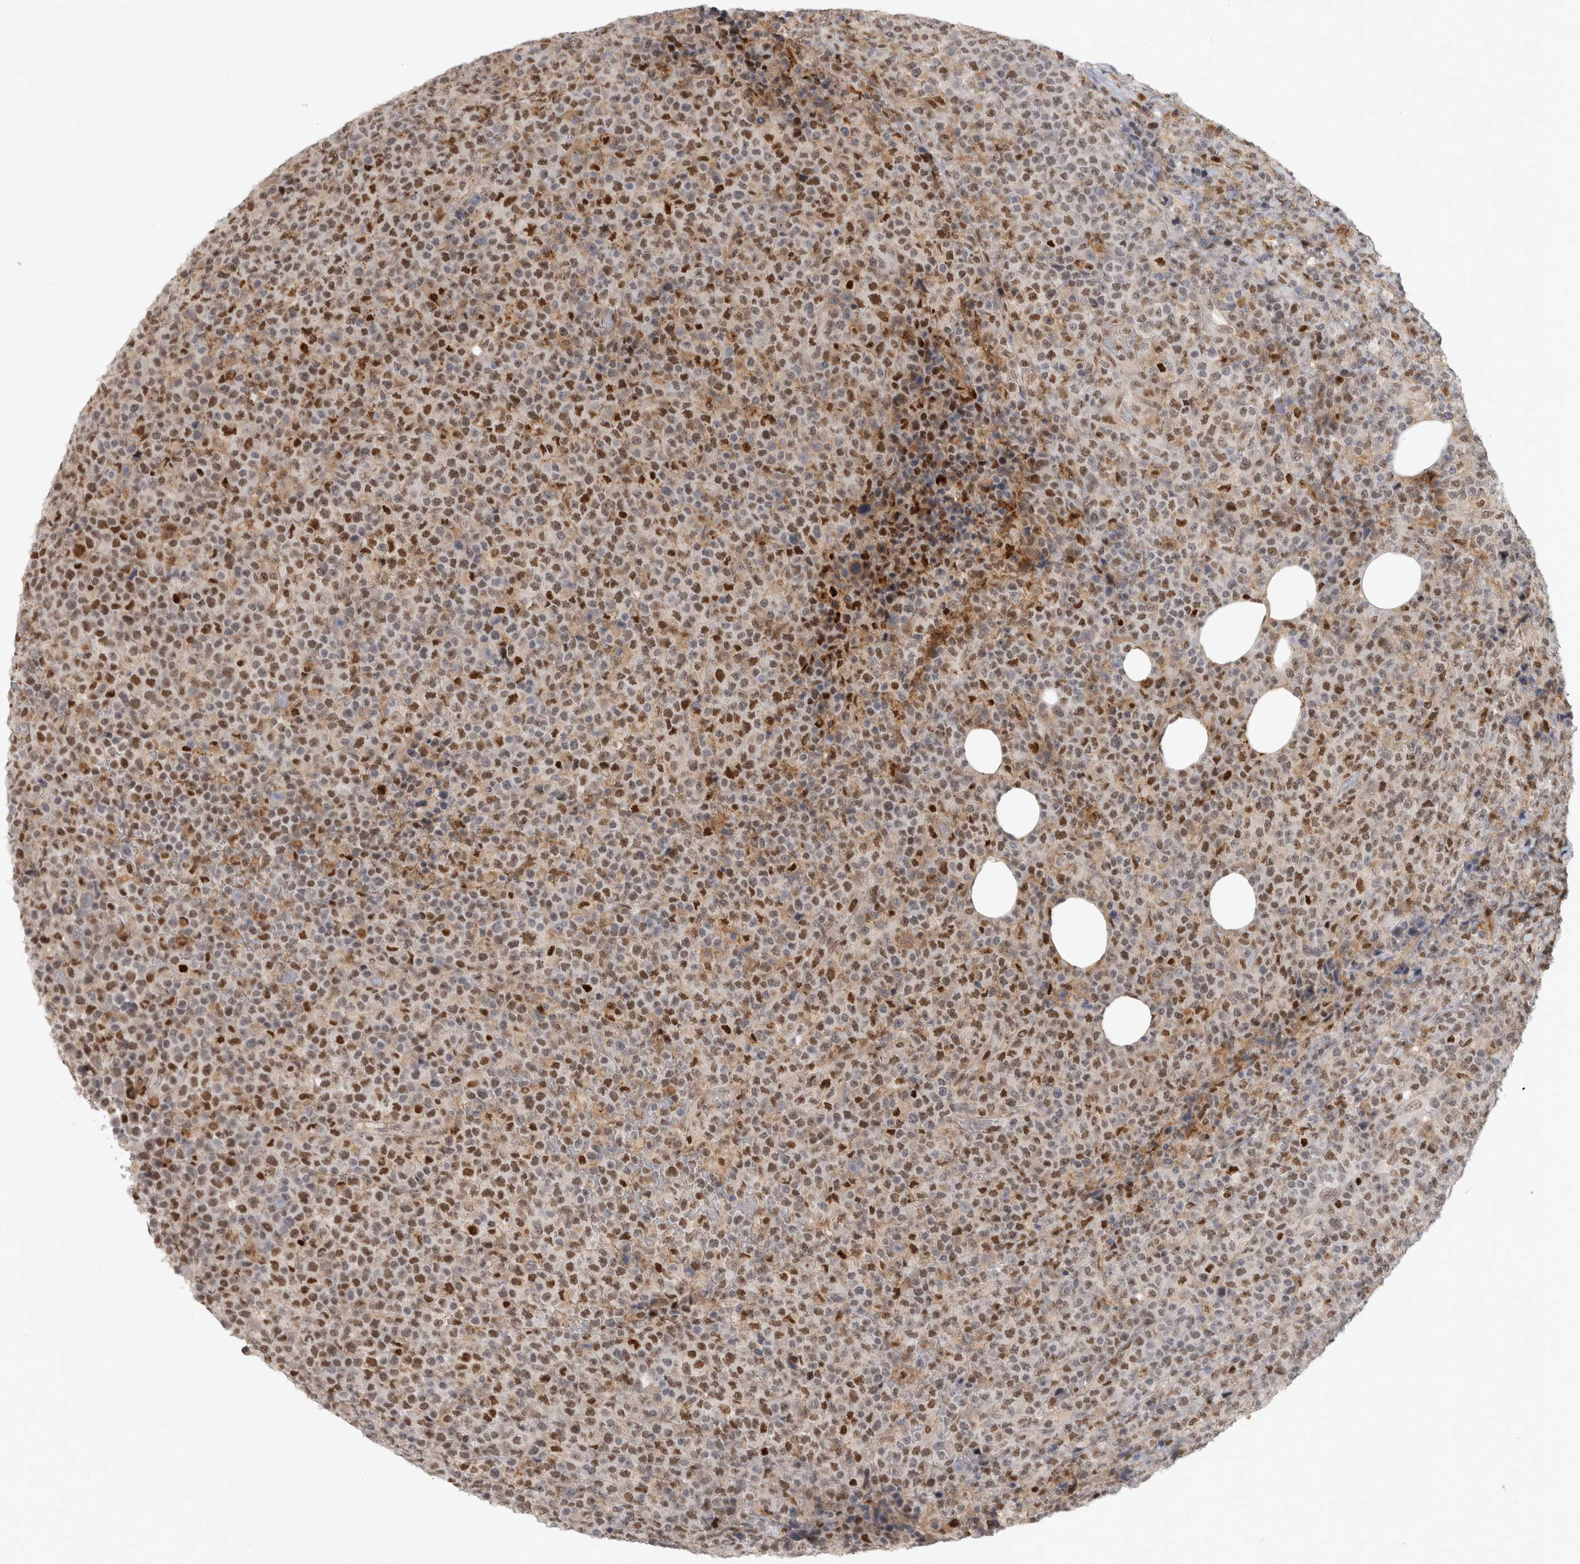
{"staining": {"intensity": "moderate", "quantity": "25%-75%", "location": "cytoplasmic/membranous,nuclear"}, "tissue": "lymphoma", "cell_type": "Tumor cells", "image_type": "cancer", "snomed": [{"axis": "morphology", "description": "Malignant lymphoma, non-Hodgkin's type, High grade"}, {"axis": "topography", "description": "Lymph node"}], "caption": "Human lymphoma stained for a protein (brown) demonstrates moderate cytoplasmic/membranous and nuclear positive expression in about 25%-75% of tumor cells.", "gene": "SRARP", "patient": {"sex": "male", "age": 13}}